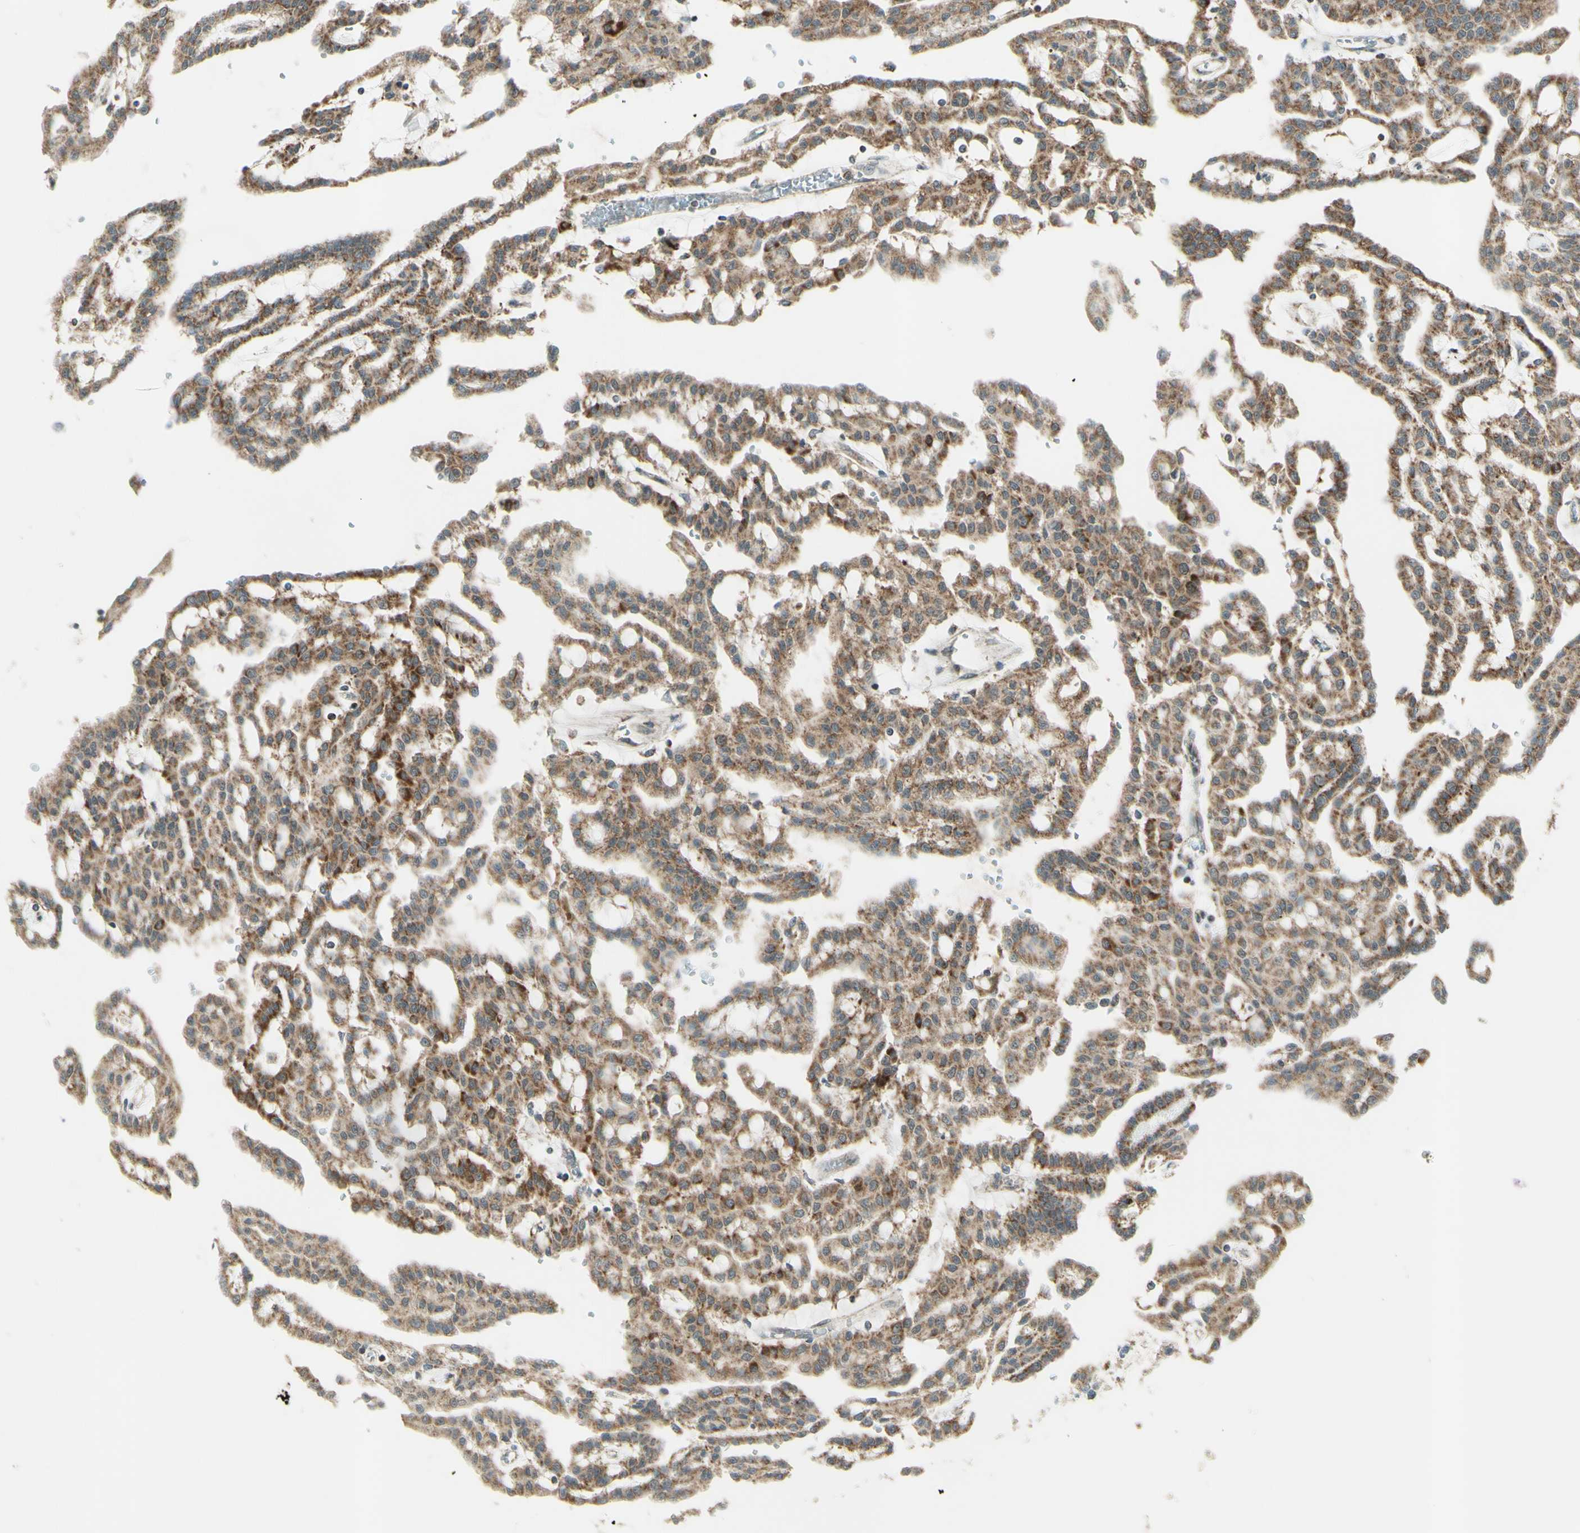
{"staining": {"intensity": "moderate", "quantity": ">75%", "location": "cytoplasmic/membranous"}, "tissue": "renal cancer", "cell_type": "Tumor cells", "image_type": "cancer", "snomed": [{"axis": "morphology", "description": "Adenocarcinoma, NOS"}, {"axis": "topography", "description": "Kidney"}], "caption": "Immunohistochemical staining of human renal cancer (adenocarcinoma) reveals moderate cytoplasmic/membranous protein staining in approximately >75% of tumor cells. Using DAB (brown) and hematoxylin (blue) stains, captured at high magnification using brightfield microscopy.", "gene": "DHRS3", "patient": {"sex": "male", "age": 63}}